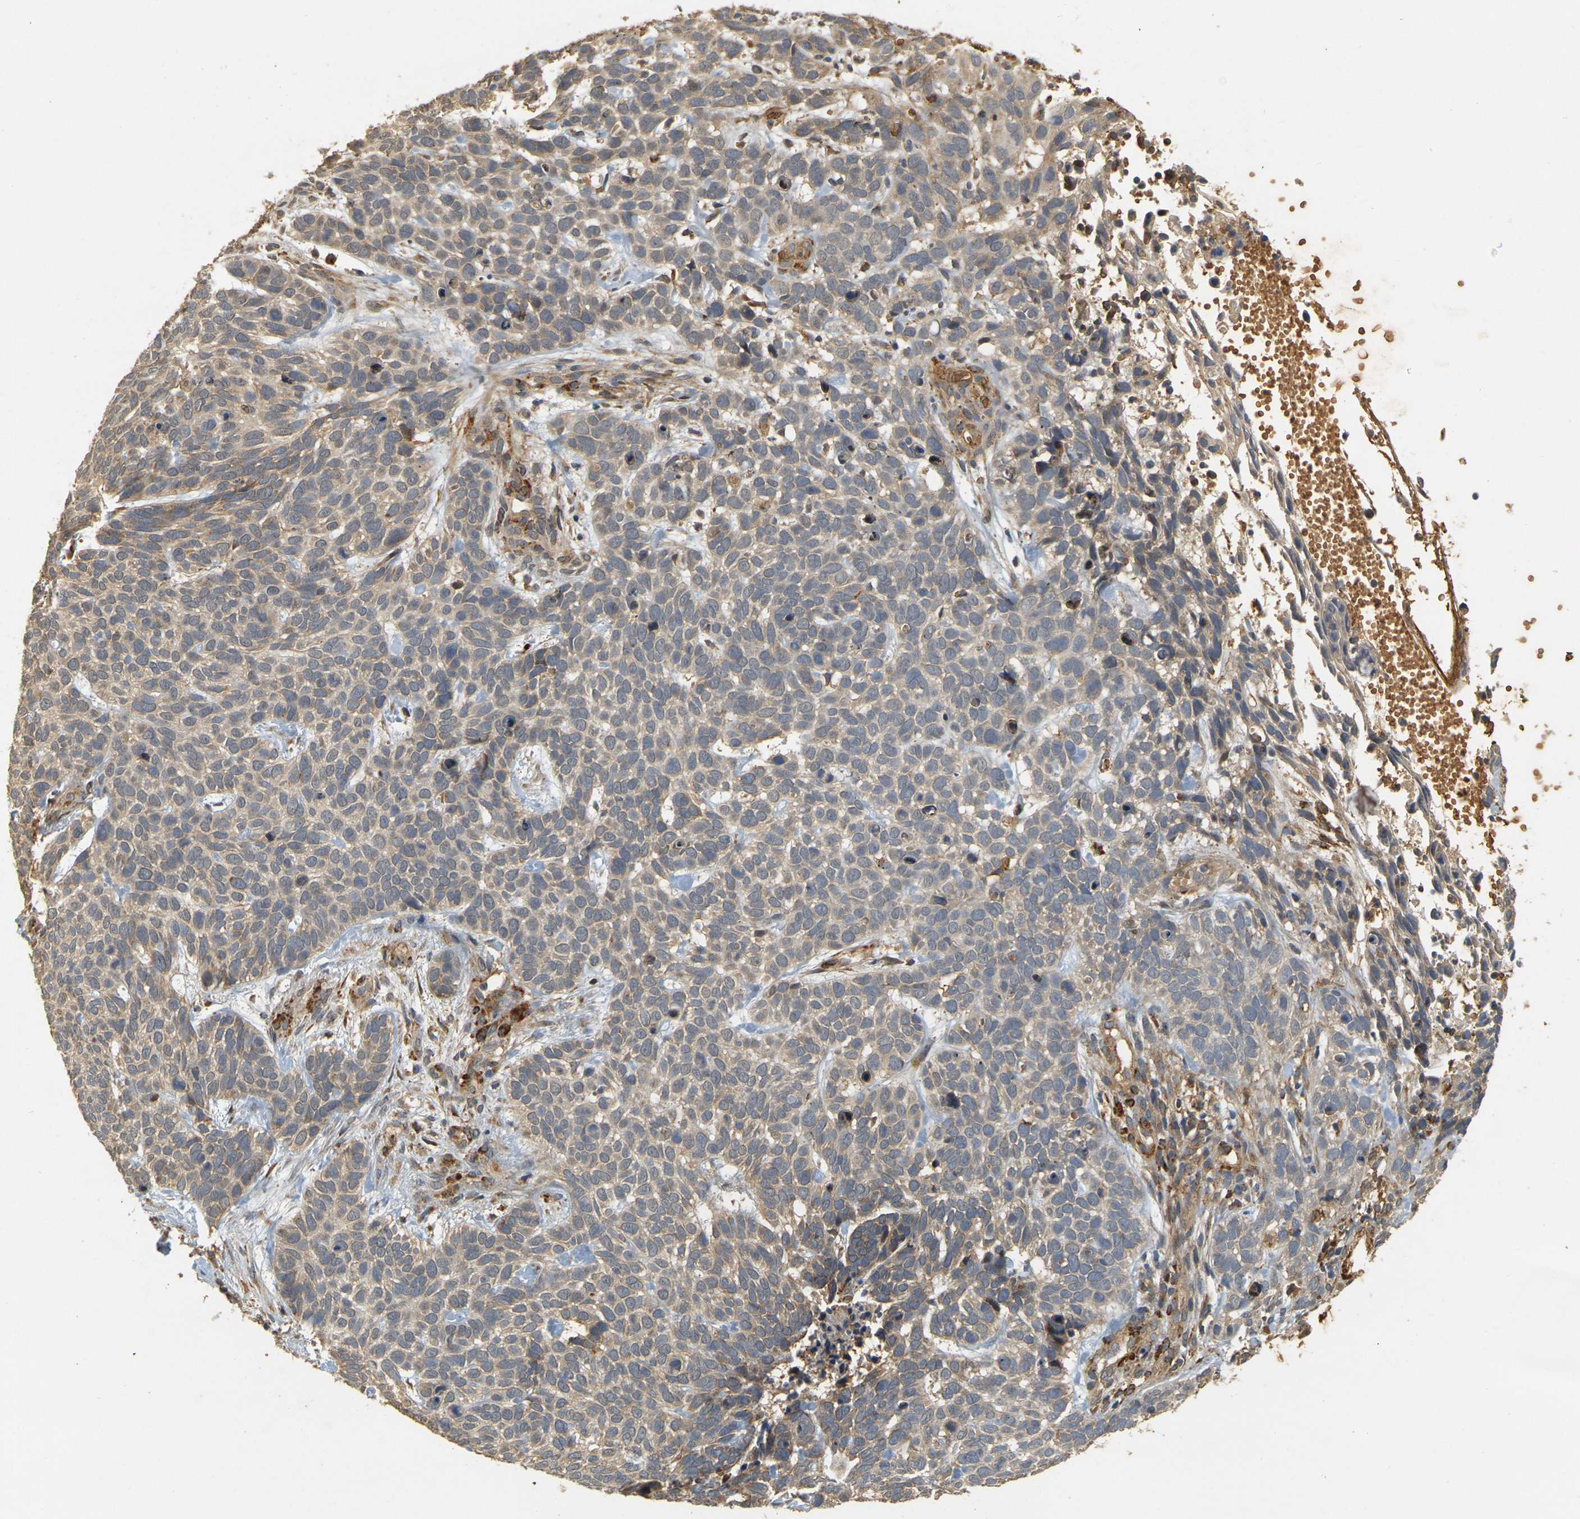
{"staining": {"intensity": "weak", "quantity": "<25%", "location": "cytoplasmic/membranous"}, "tissue": "skin cancer", "cell_type": "Tumor cells", "image_type": "cancer", "snomed": [{"axis": "morphology", "description": "Basal cell carcinoma"}, {"axis": "topography", "description": "Skin"}], "caption": "The histopathology image displays no staining of tumor cells in basal cell carcinoma (skin).", "gene": "MEGF9", "patient": {"sex": "male", "age": 87}}